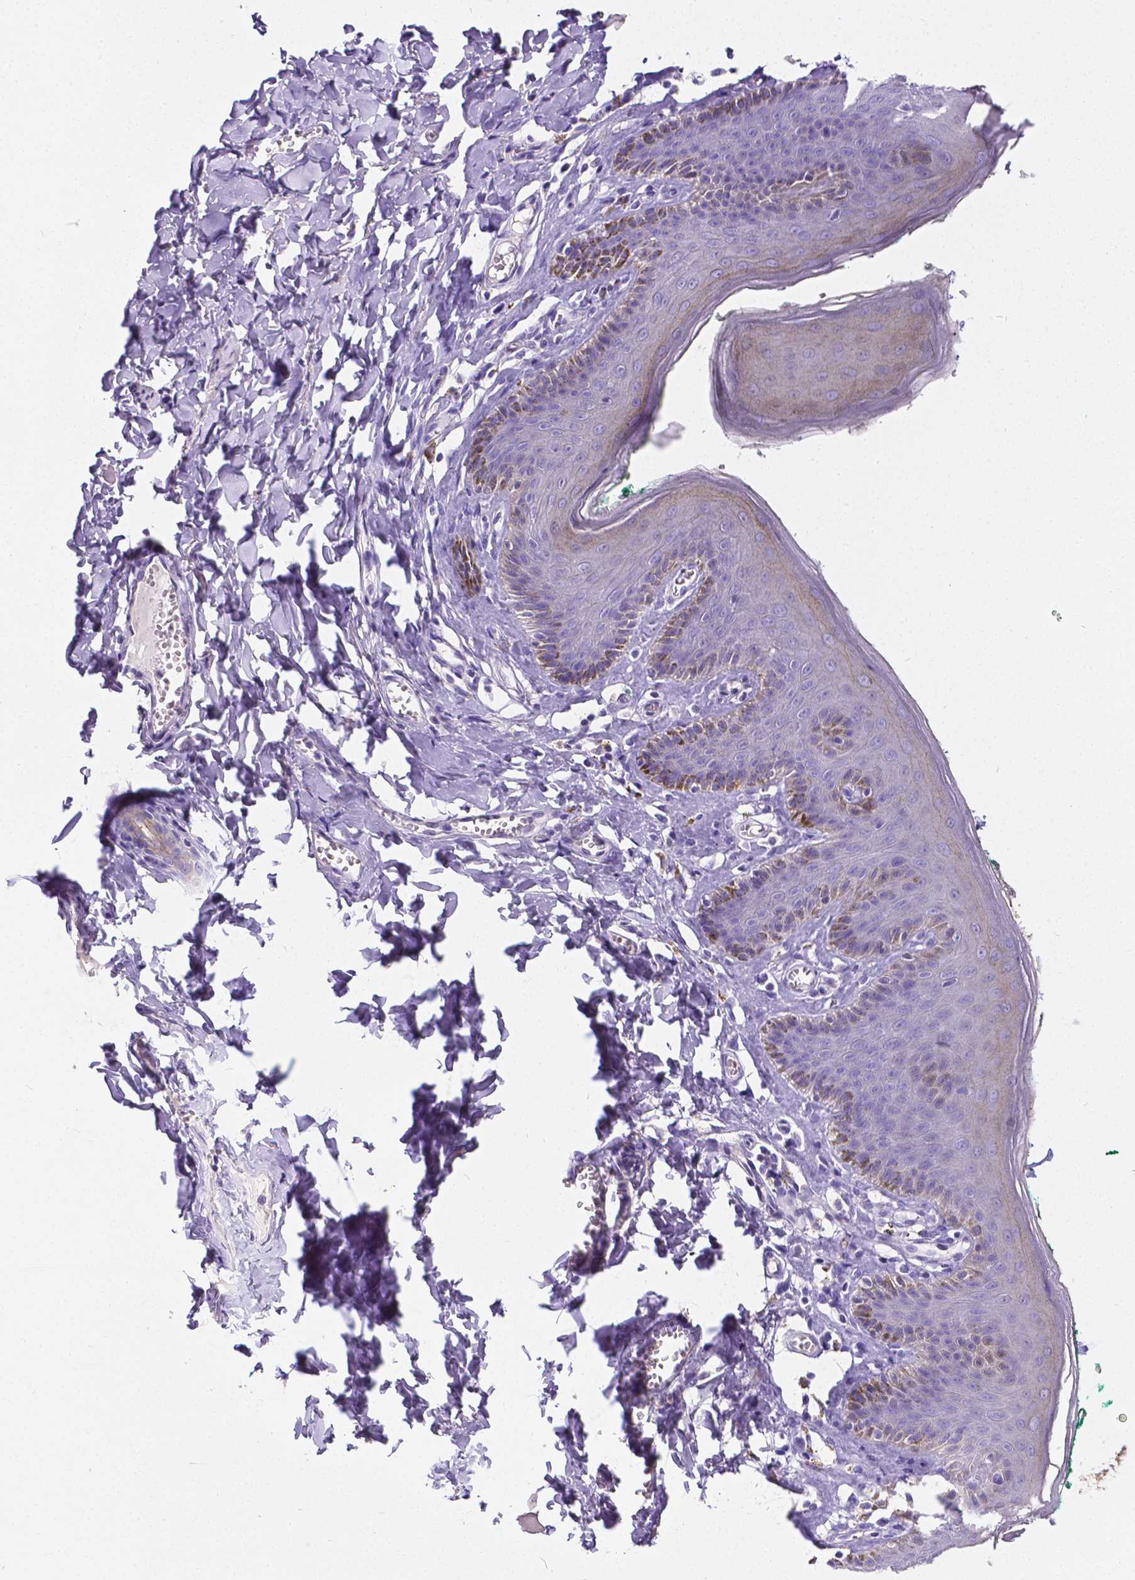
{"staining": {"intensity": "moderate", "quantity": "<25%", "location": "cytoplasmic/membranous"}, "tissue": "skin", "cell_type": "Epidermal cells", "image_type": "normal", "snomed": [{"axis": "morphology", "description": "Normal tissue, NOS"}, {"axis": "topography", "description": "Vulva"}, {"axis": "topography", "description": "Peripheral nerve tissue"}], "caption": "Immunohistochemistry (IHC) (DAB (3,3'-diaminobenzidine)) staining of benign skin demonstrates moderate cytoplasmic/membranous protein positivity in about <25% of epidermal cells.", "gene": "OCLN", "patient": {"sex": "female", "age": 66}}